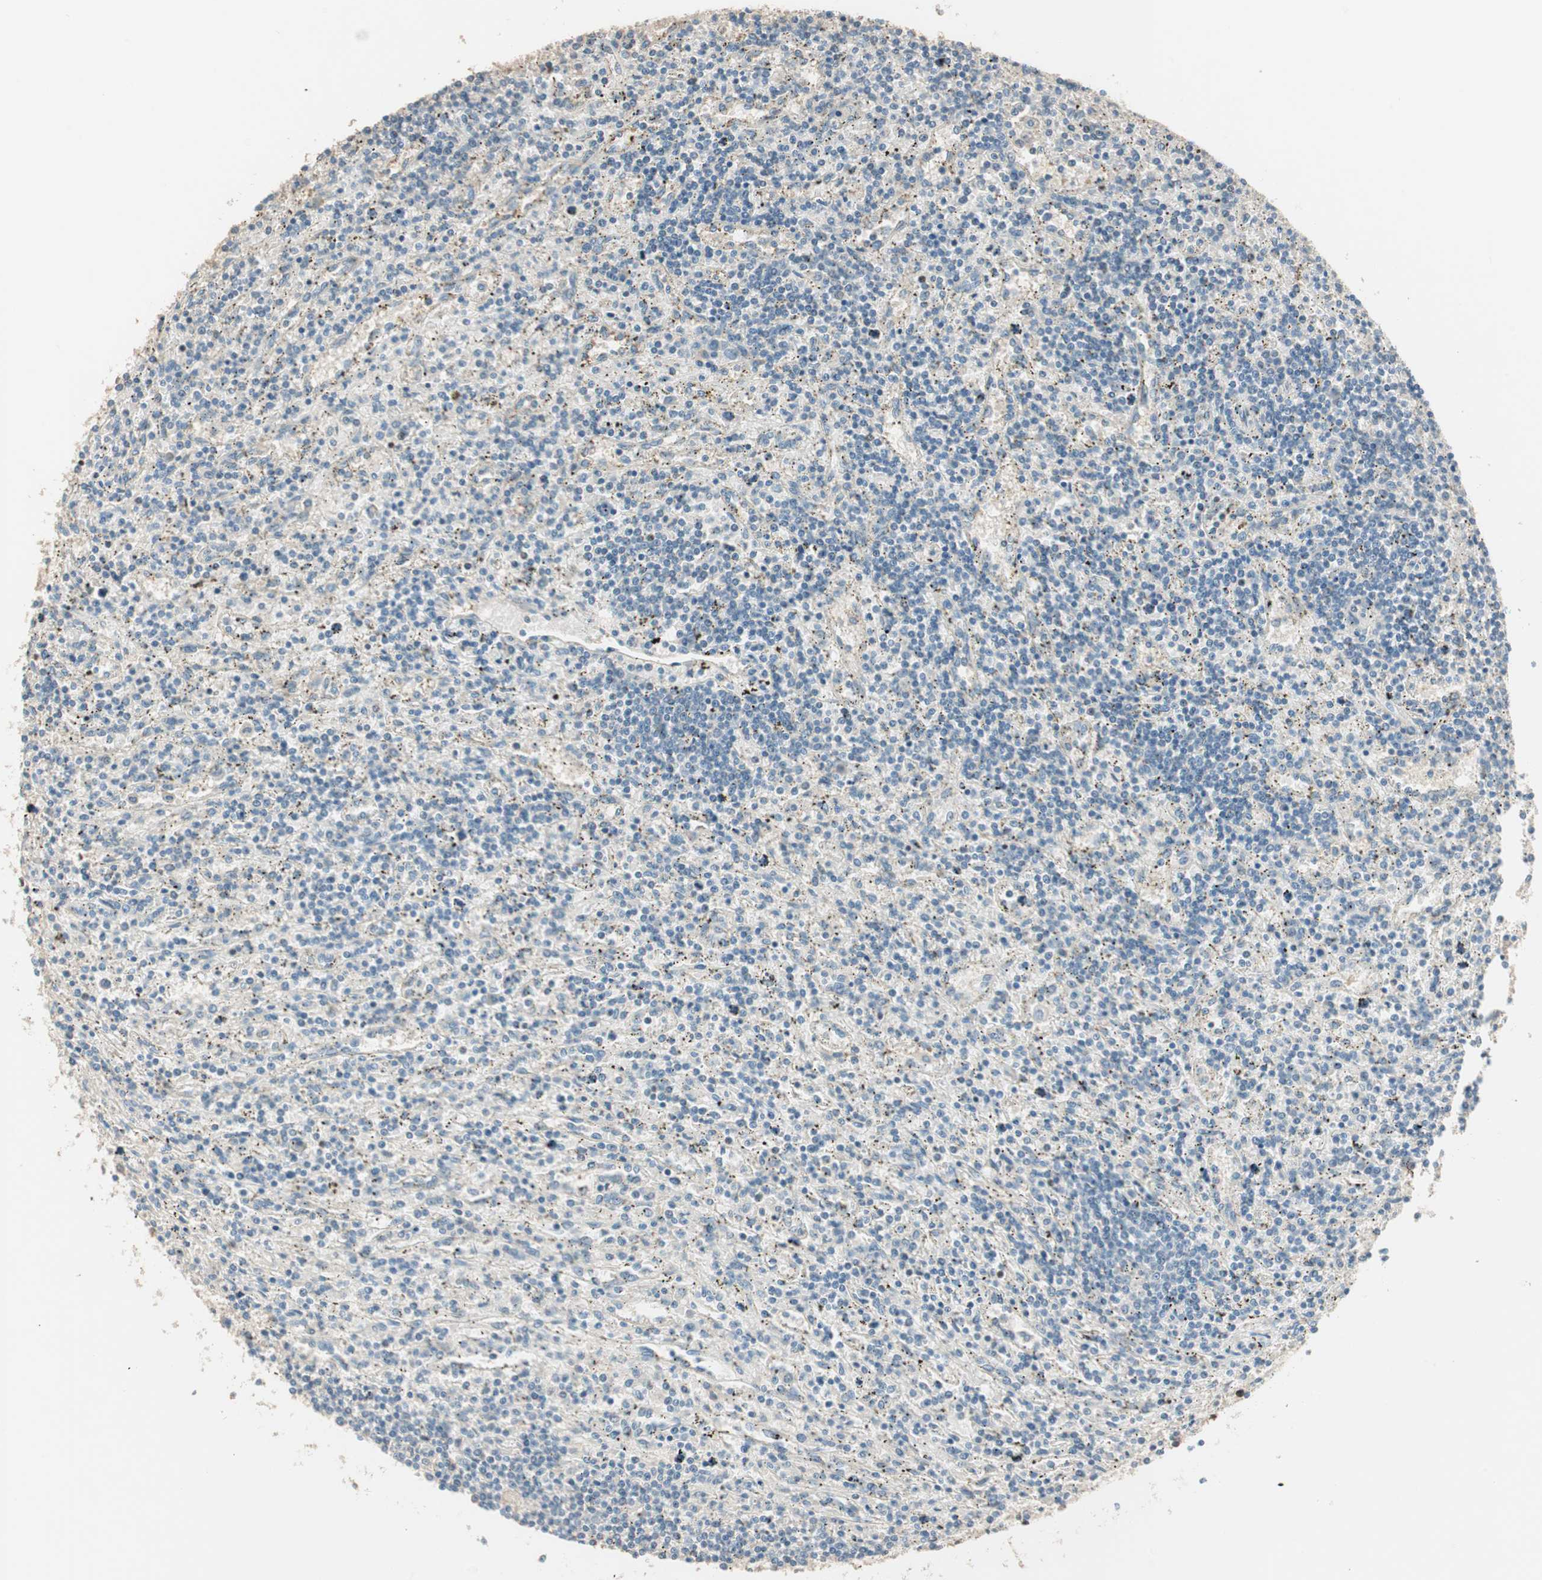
{"staining": {"intensity": "negative", "quantity": "none", "location": "none"}, "tissue": "lymphoma", "cell_type": "Tumor cells", "image_type": "cancer", "snomed": [{"axis": "morphology", "description": "Malignant lymphoma, non-Hodgkin's type, Low grade"}, {"axis": "topography", "description": "Spleen"}], "caption": "A high-resolution histopathology image shows IHC staining of low-grade malignant lymphoma, non-Hodgkin's type, which reveals no significant staining in tumor cells. (DAB IHC with hematoxylin counter stain).", "gene": "RUNX2", "patient": {"sex": "male", "age": 76}}